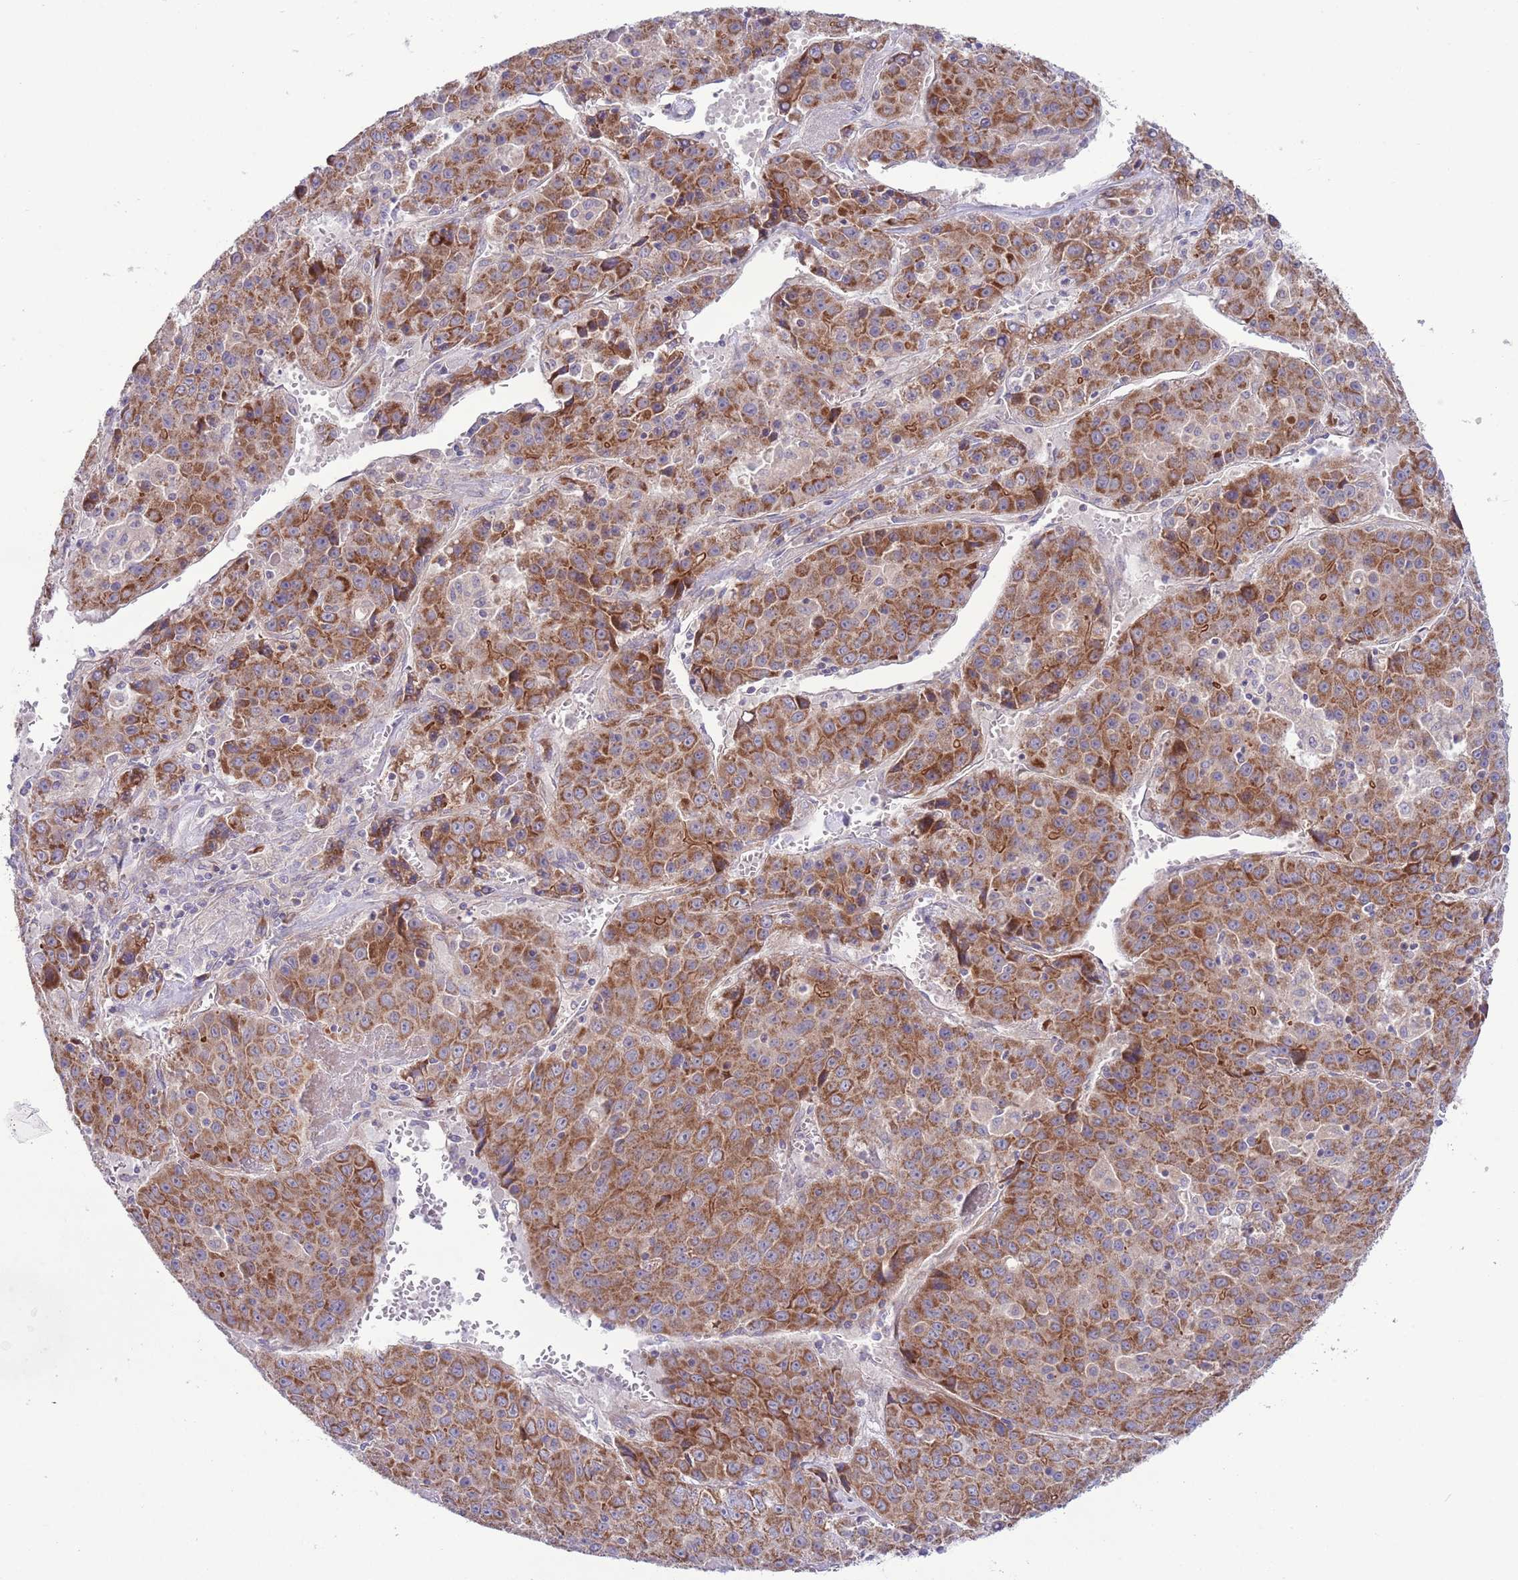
{"staining": {"intensity": "strong", "quantity": ">75%", "location": "cytoplasmic/membranous"}, "tissue": "liver cancer", "cell_type": "Tumor cells", "image_type": "cancer", "snomed": [{"axis": "morphology", "description": "Carcinoma, Hepatocellular, NOS"}, {"axis": "topography", "description": "Liver"}], "caption": "Tumor cells display high levels of strong cytoplasmic/membranous expression in about >75% of cells in liver hepatocellular carcinoma.", "gene": "TOMM5", "patient": {"sex": "female", "age": 53}}